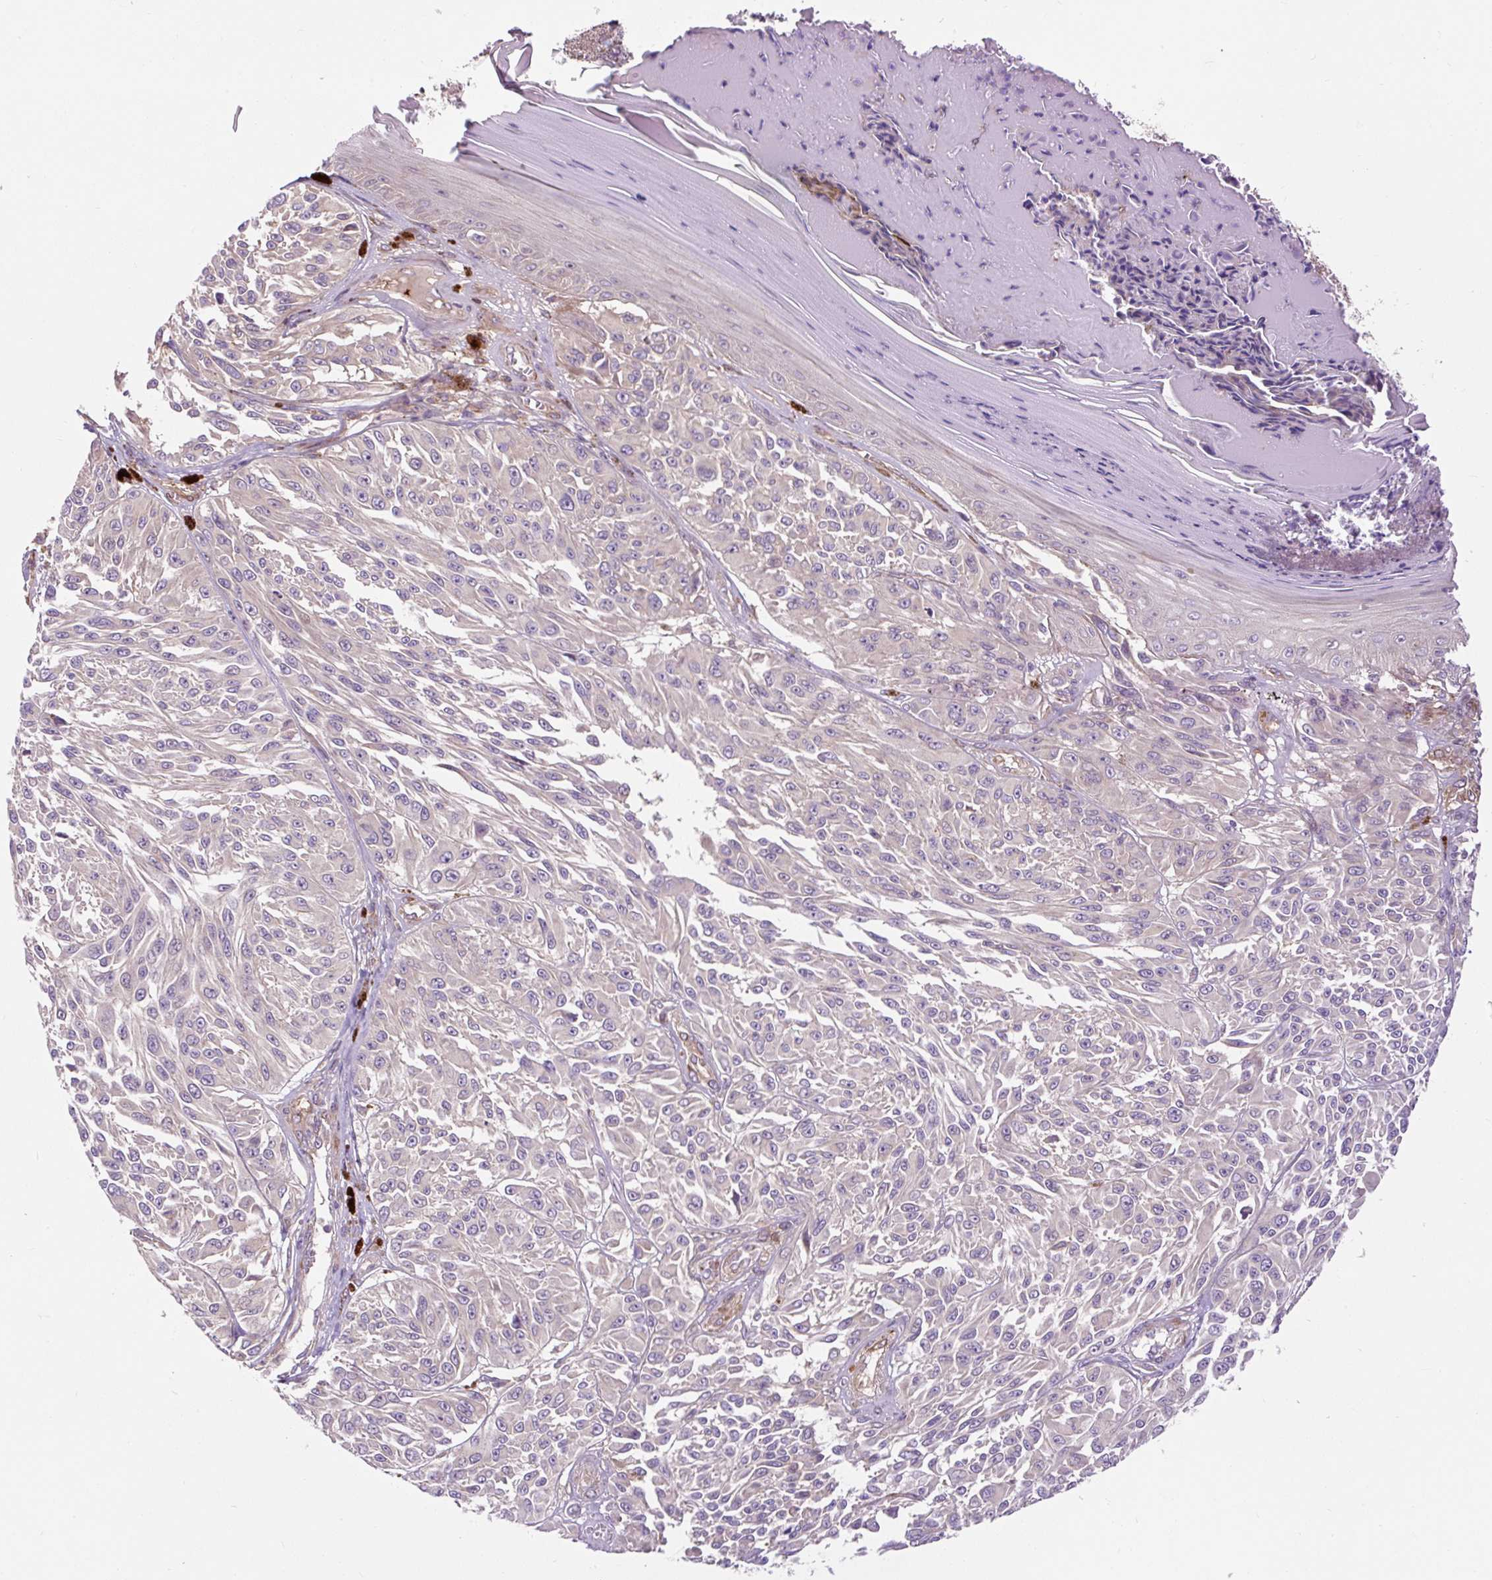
{"staining": {"intensity": "negative", "quantity": "none", "location": "none"}, "tissue": "melanoma", "cell_type": "Tumor cells", "image_type": "cancer", "snomed": [{"axis": "morphology", "description": "Malignant melanoma, NOS"}, {"axis": "topography", "description": "Skin"}], "caption": "Tumor cells are negative for brown protein staining in malignant melanoma. Brightfield microscopy of IHC stained with DAB (3,3'-diaminobenzidine) (brown) and hematoxylin (blue), captured at high magnification.", "gene": "PCDHGB3", "patient": {"sex": "male", "age": 94}}